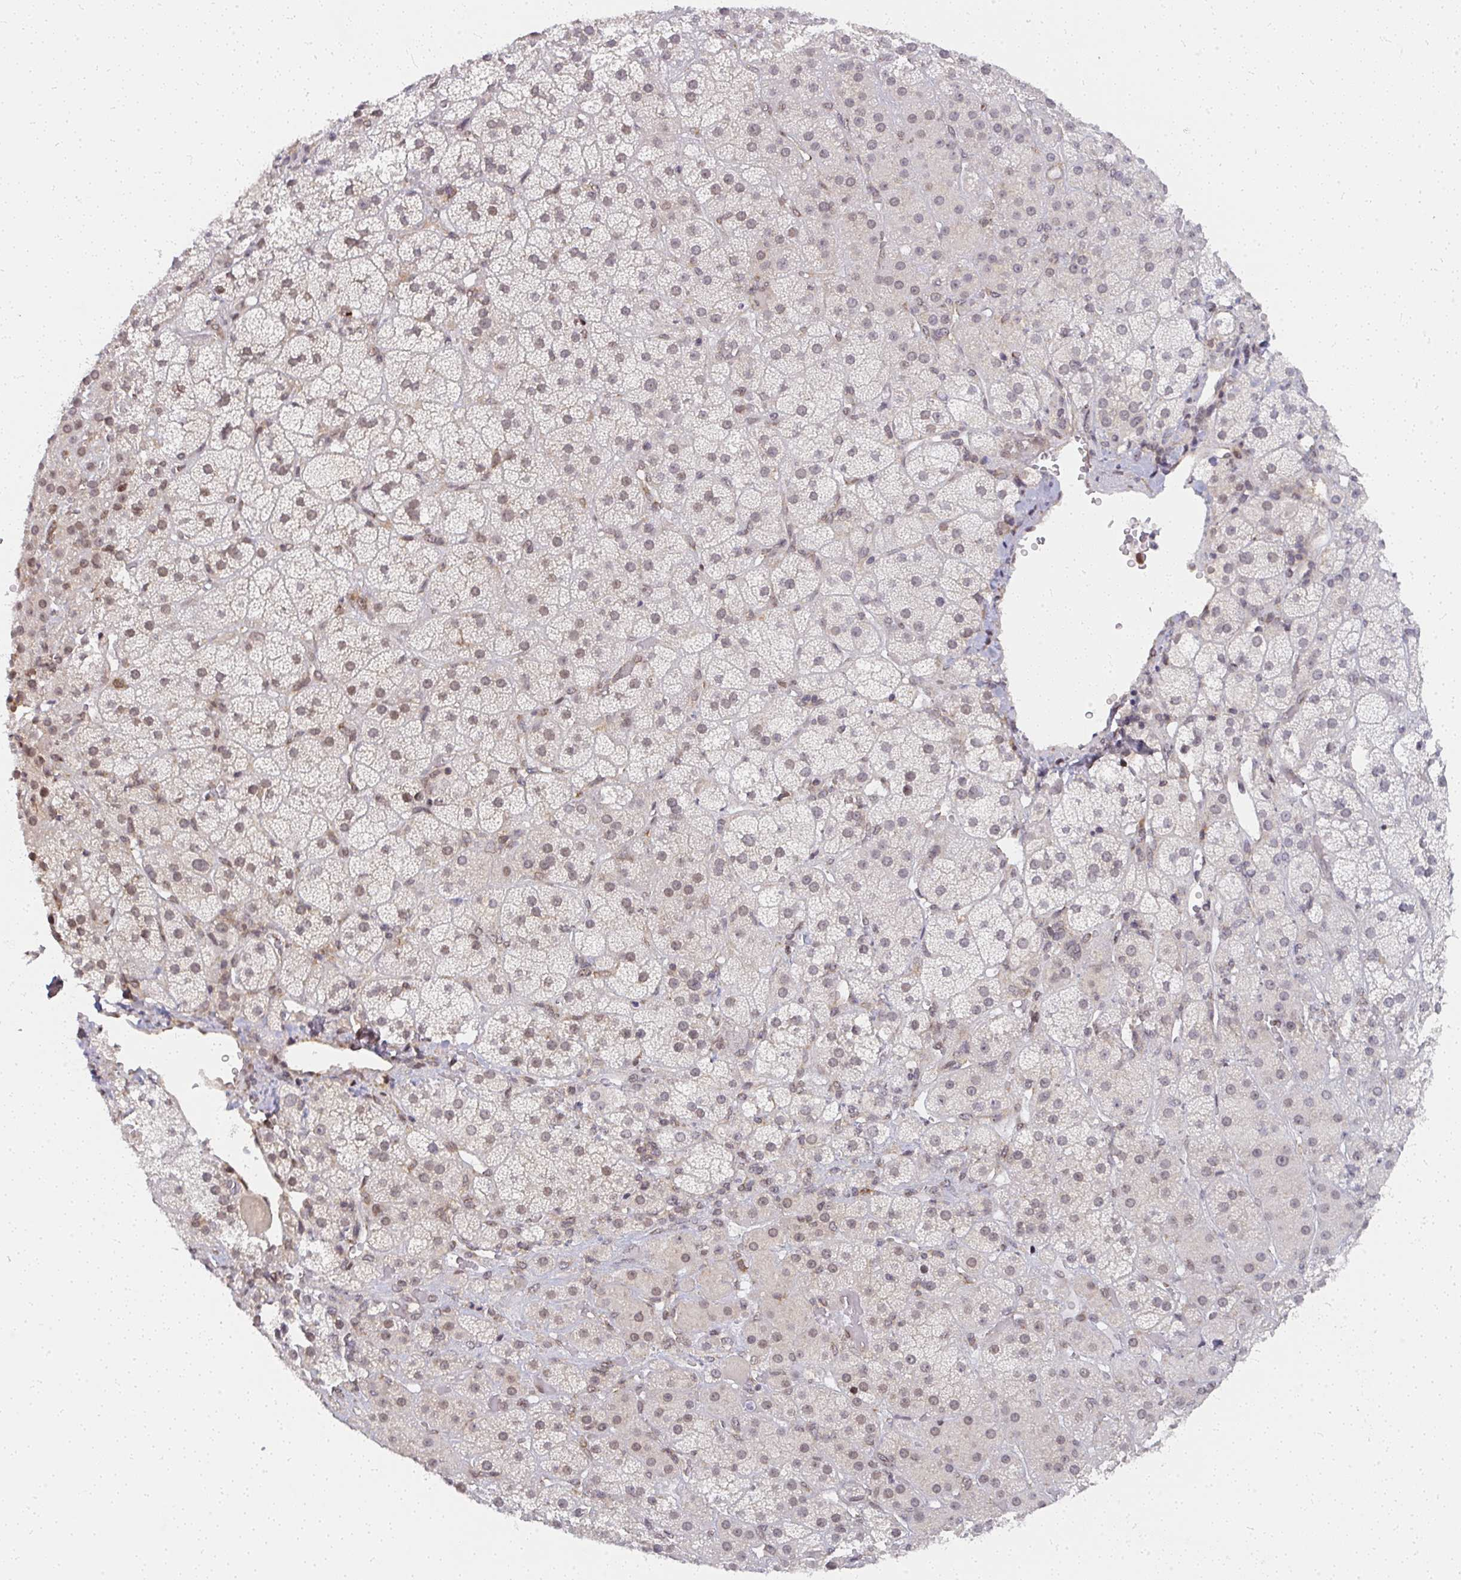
{"staining": {"intensity": "weak", "quantity": "25%-75%", "location": "nuclear"}, "tissue": "adrenal gland", "cell_type": "Glandular cells", "image_type": "normal", "snomed": [{"axis": "morphology", "description": "Normal tissue, NOS"}, {"axis": "topography", "description": "Adrenal gland"}], "caption": "Protein staining of benign adrenal gland demonstrates weak nuclear positivity in approximately 25%-75% of glandular cells.", "gene": "SYNCRIP", "patient": {"sex": "male", "age": 57}}